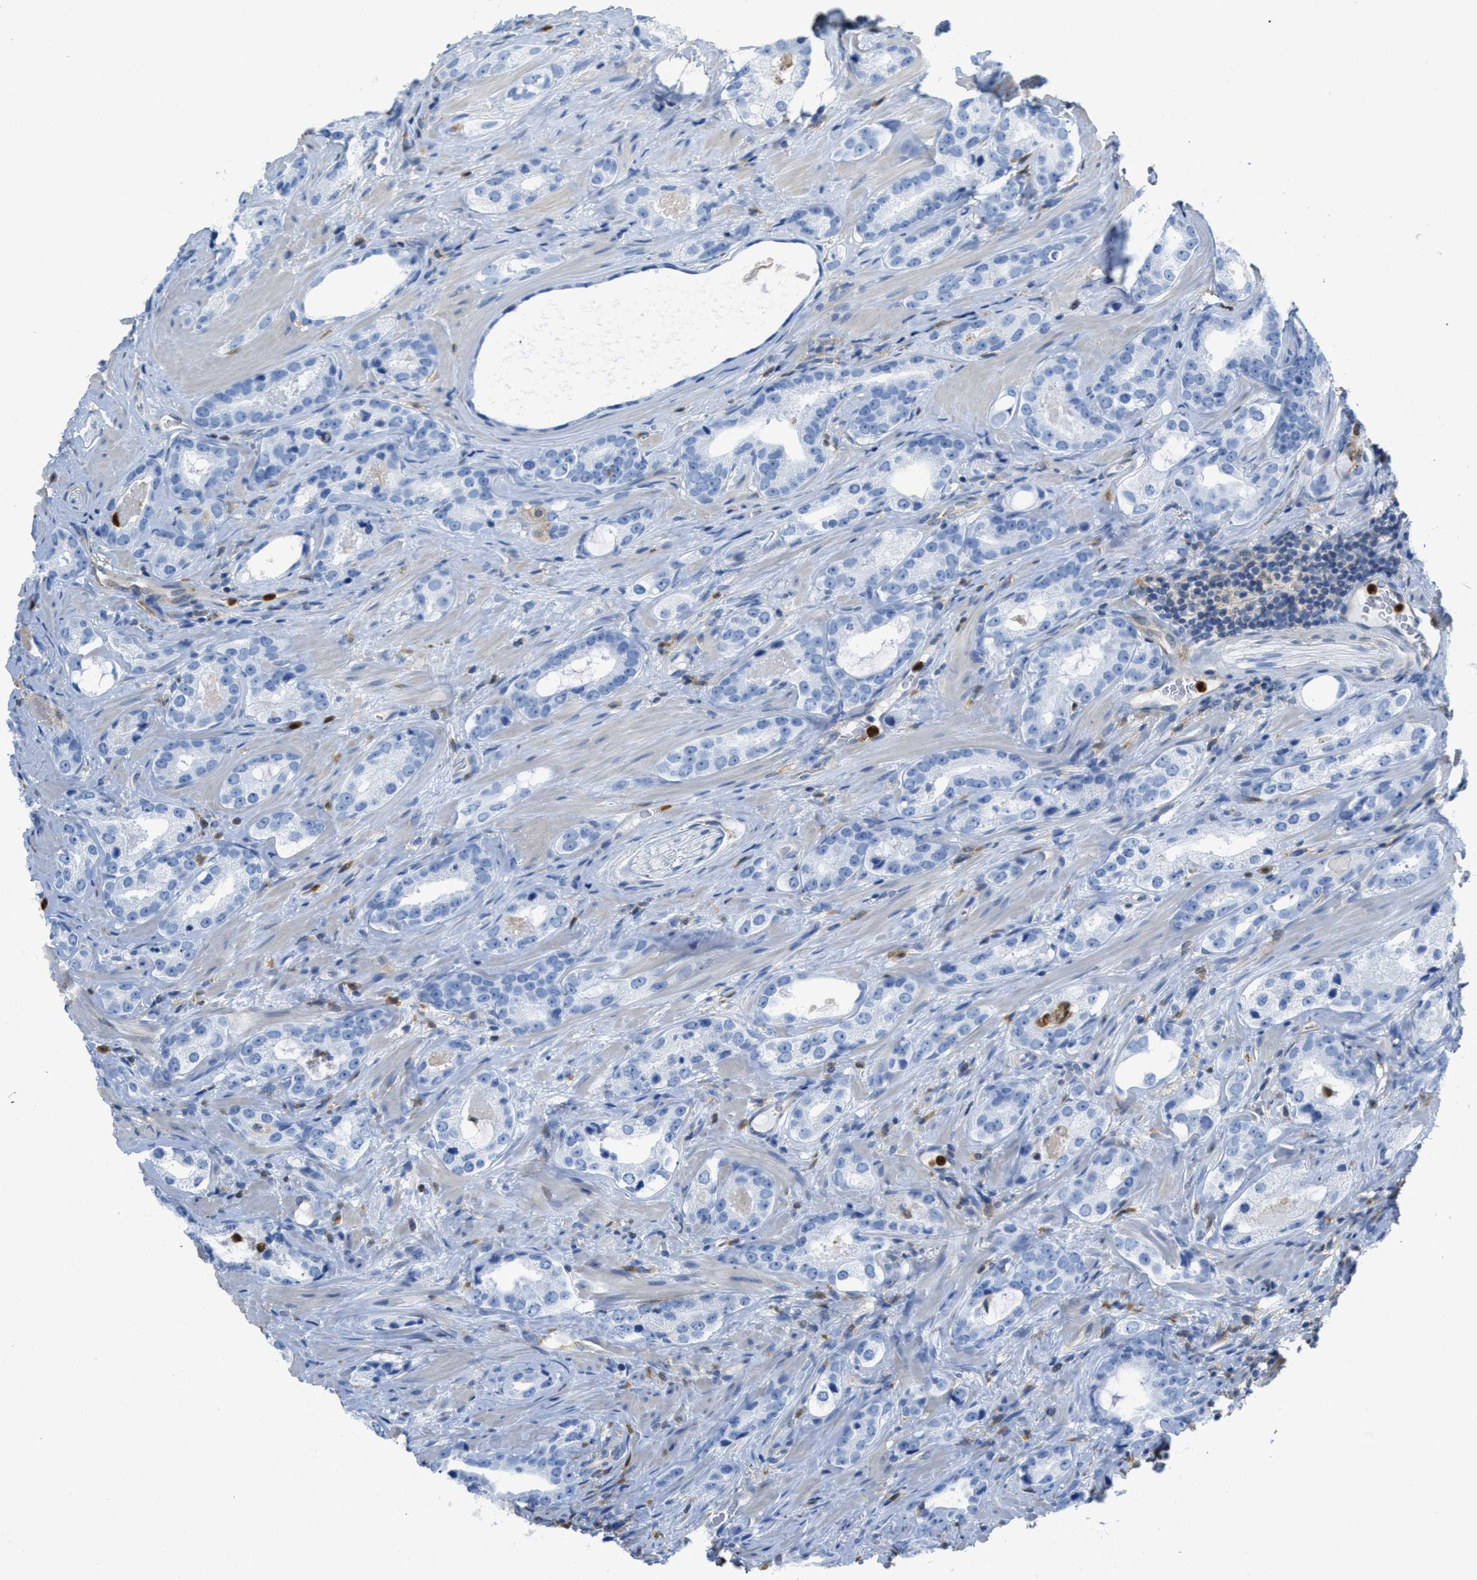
{"staining": {"intensity": "negative", "quantity": "none", "location": "none"}, "tissue": "prostate cancer", "cell_type": "Tumor cells", "image_type": "cancer", "snomed": [{"axis": "morphology", "description": "Adenocarcinoma, High grade"}, {"axis": "topography", "description": "Prostate"}], "caption": "This is an IHC image of human prostate adenocarcinoma (high-grade). There is no staining in tumor cells.", "gene": "SERPINB1", "patient": {"sex": "male", "age": 63}}